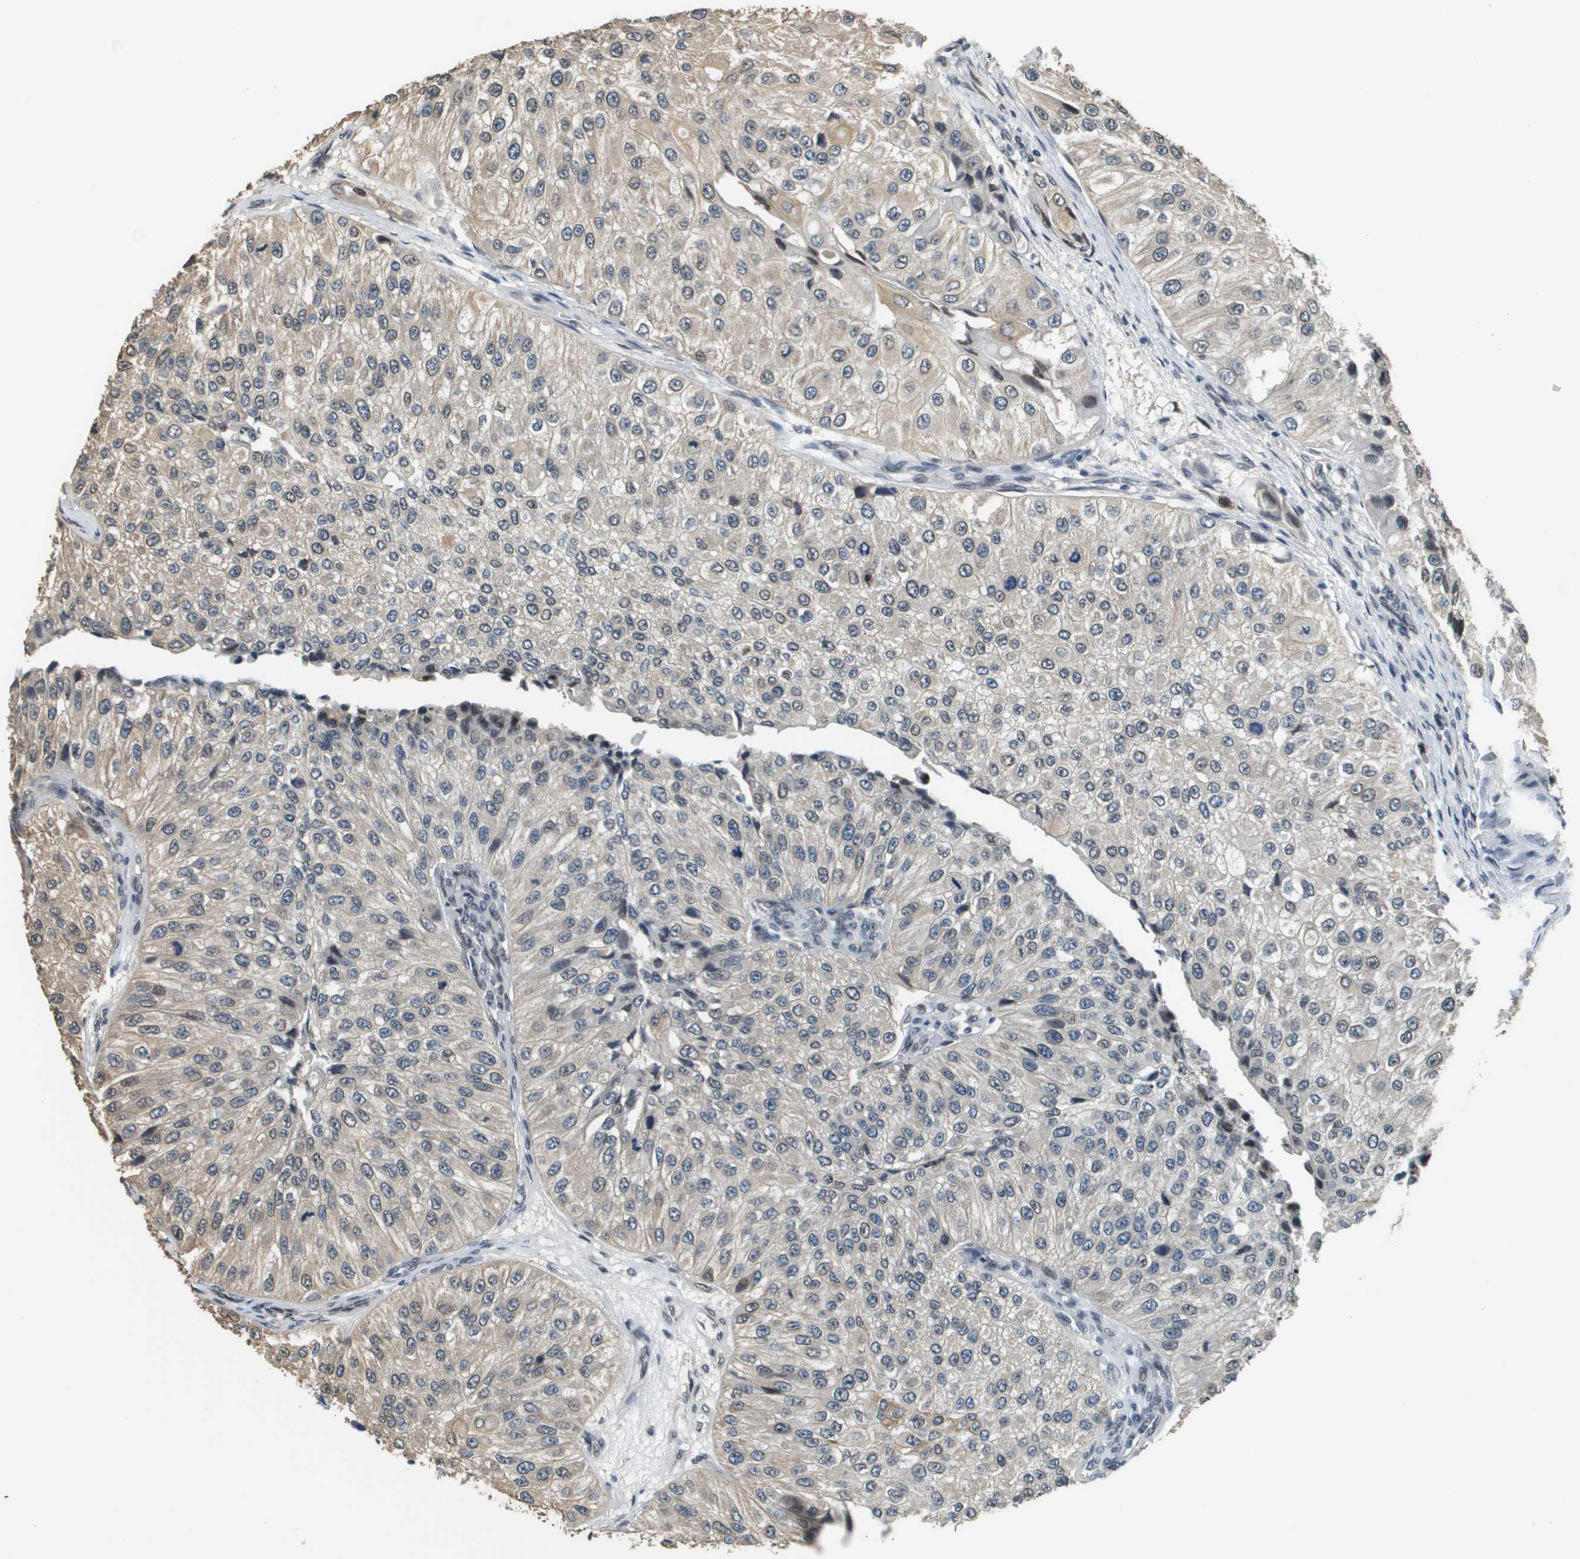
{"staining": {"intensity": "weak", "quantity": "<25%", "location": "cytoplasmic/membranous"}, "tissue": "urothelial cancer", "cell_type": "Tumor cells", "image_type": "cancer", "snomed": [{"axis": "morphology", "description": "Urothelial carcinoma, High grade"}, {"axis": "topography", "description": "Kidney"}, {"axis": "topography", "description": "Urinary bladder"}], "caption": "An immunohistochemistry (IHC) histopathology image of urothelial cancer is shown. There is no staining in tumor cells of urothelial cancer. (DAB (3,3'-diaminobenzidine) IHC, high magnification).", "gene": "FANCC", "patient": {"sex": "male", "age": 77}}